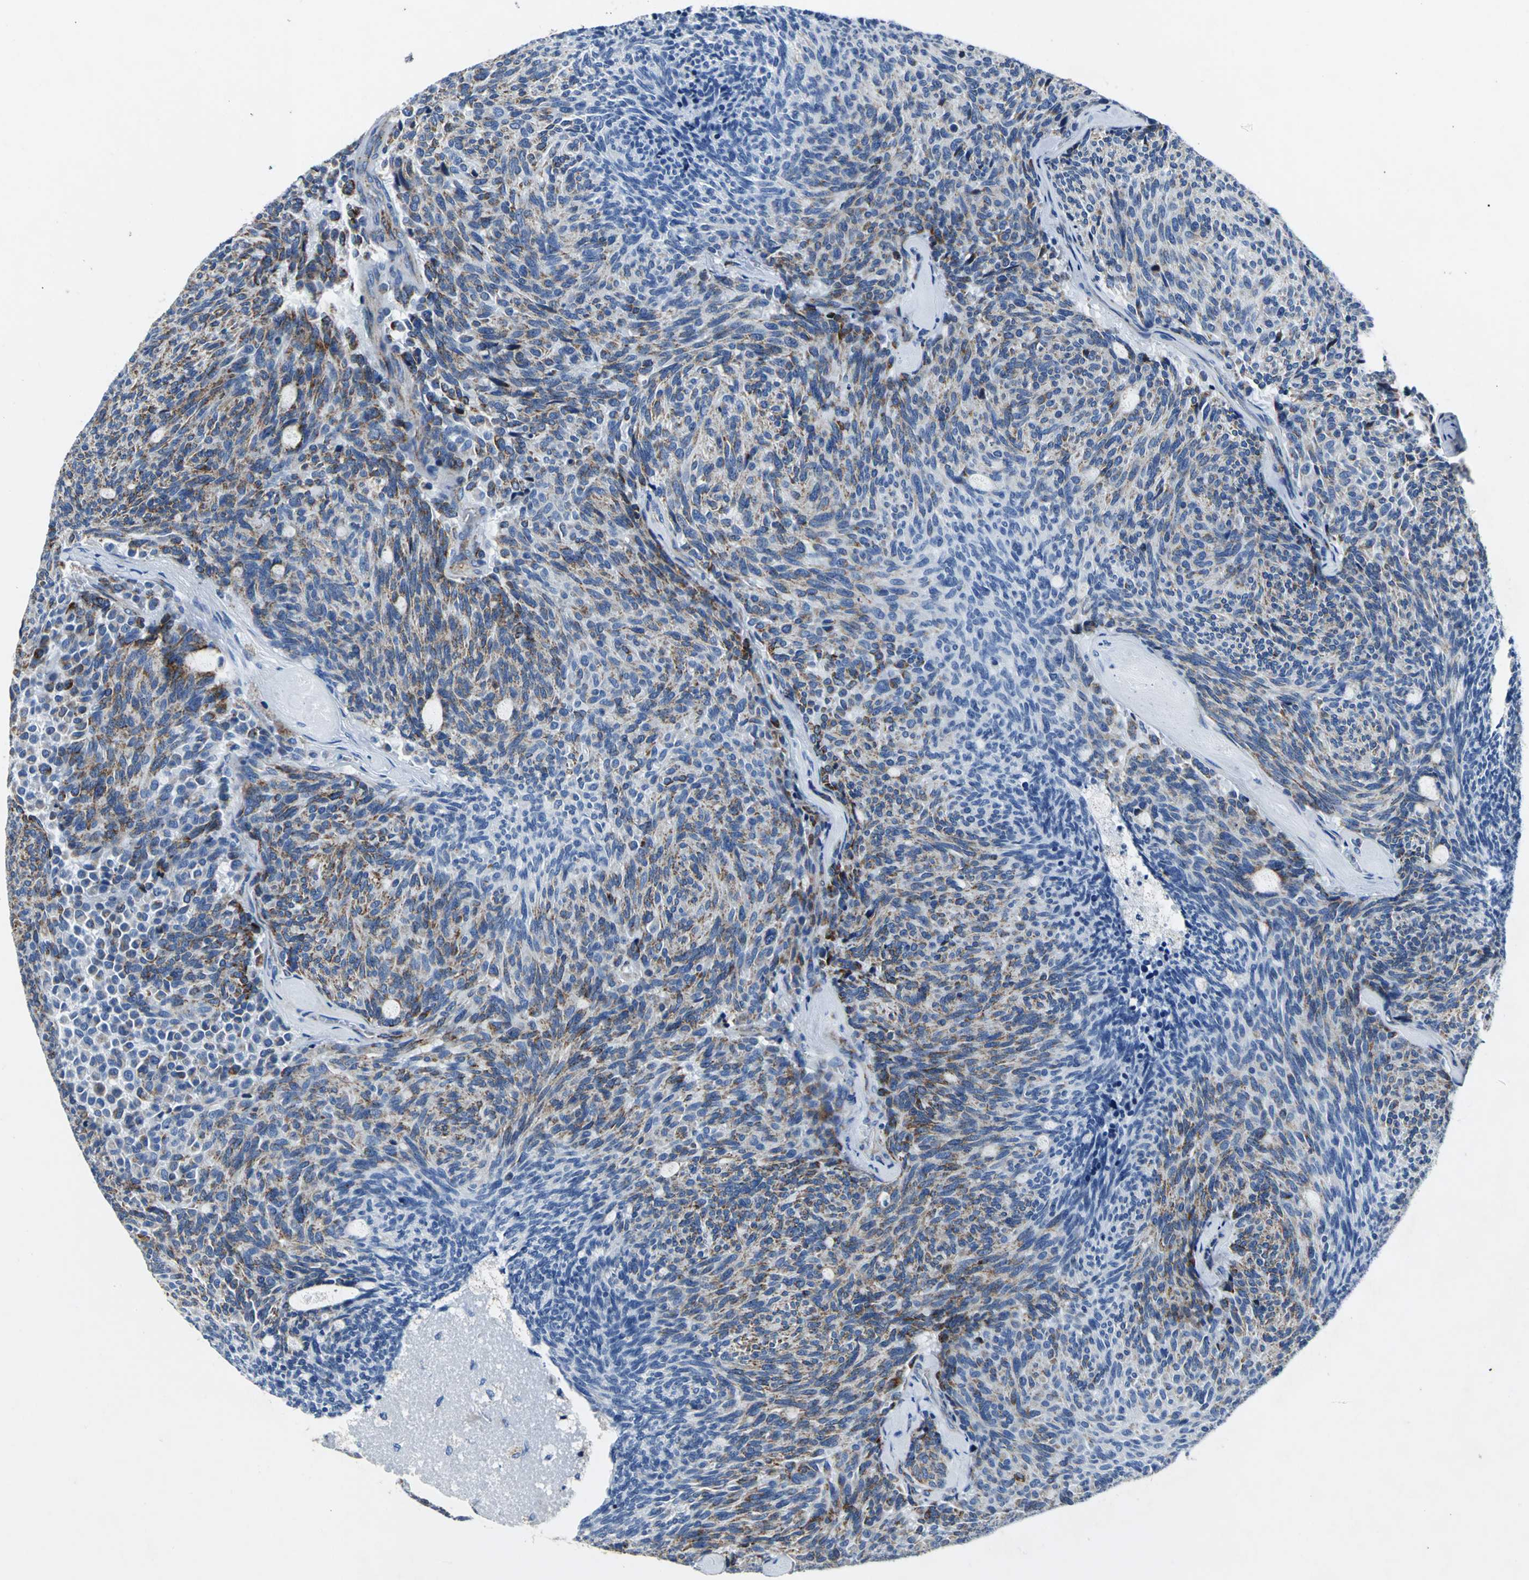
{"staining": {"intensity": "weak", "quantity": "25%-75%", "location": "cytoplasmic/membranous"}, "tissue": "carcinoid", "cell_type": "Tumor cells", "image_type": "cancer", "snomed": [{"axis": "morphology", "description": "Carcinoid, malignant, NOS"}, {"axis": "topography", "description": "Pancreas"}], "caption": "High-power microscopy captured an immunohistochemistry image of malignant carcinoid, revealing weak cytoplasmic/membranous expression in approximately 25%-75% of tumor cells.", "gene": "IFI6", "patient": {"sex": "female", "age": 54}}